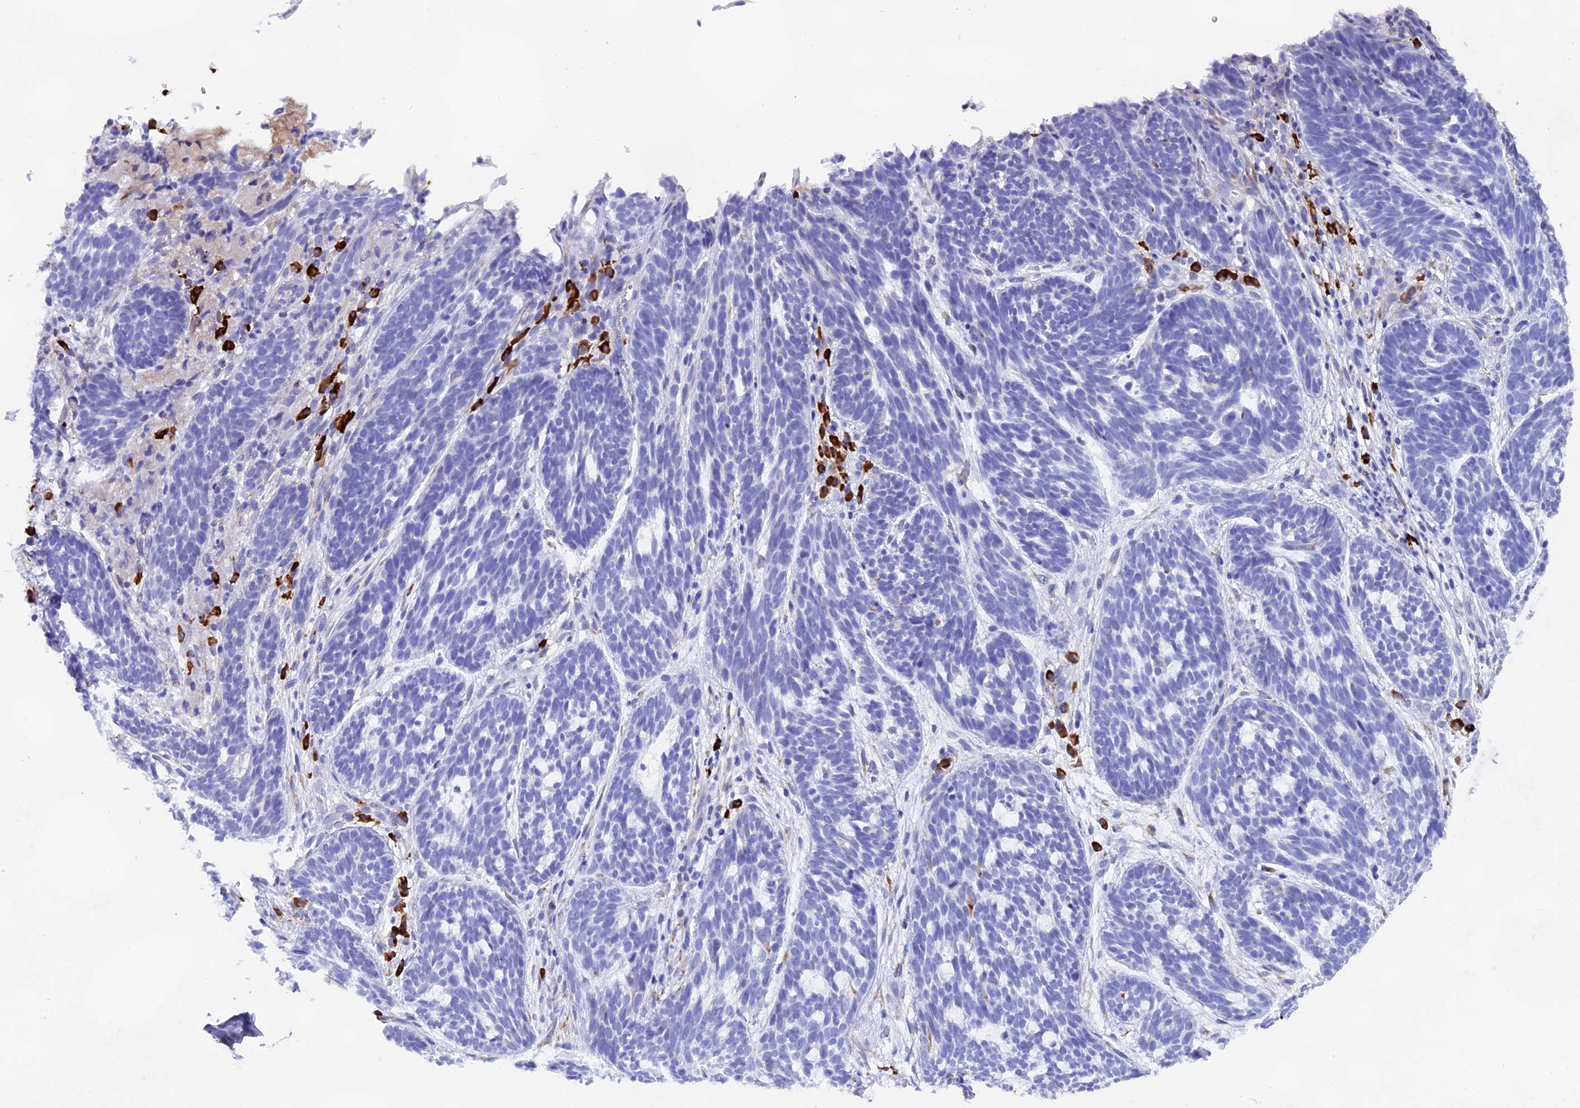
{"staining": {"intensity": "negative", "quantity": "none", "location": "none"}, "tissue": "skin cancer", "cell_type": "Tumor cells", "image_type": "cancer", "snomed": [{"axis": "morphology", "description": "Basal cell carcinoma"}, {"axis": "topography", "description": "Skin"}], "caption": "The image reveals no significant positivity in tumor cells of basal cell carcinoma (skin). (Brightfield microscopy of DAB immunohistochemistry (IHC) at high magnification).", "gene": "FKBP11", "patient": {"sex": "male", "age": 71}}